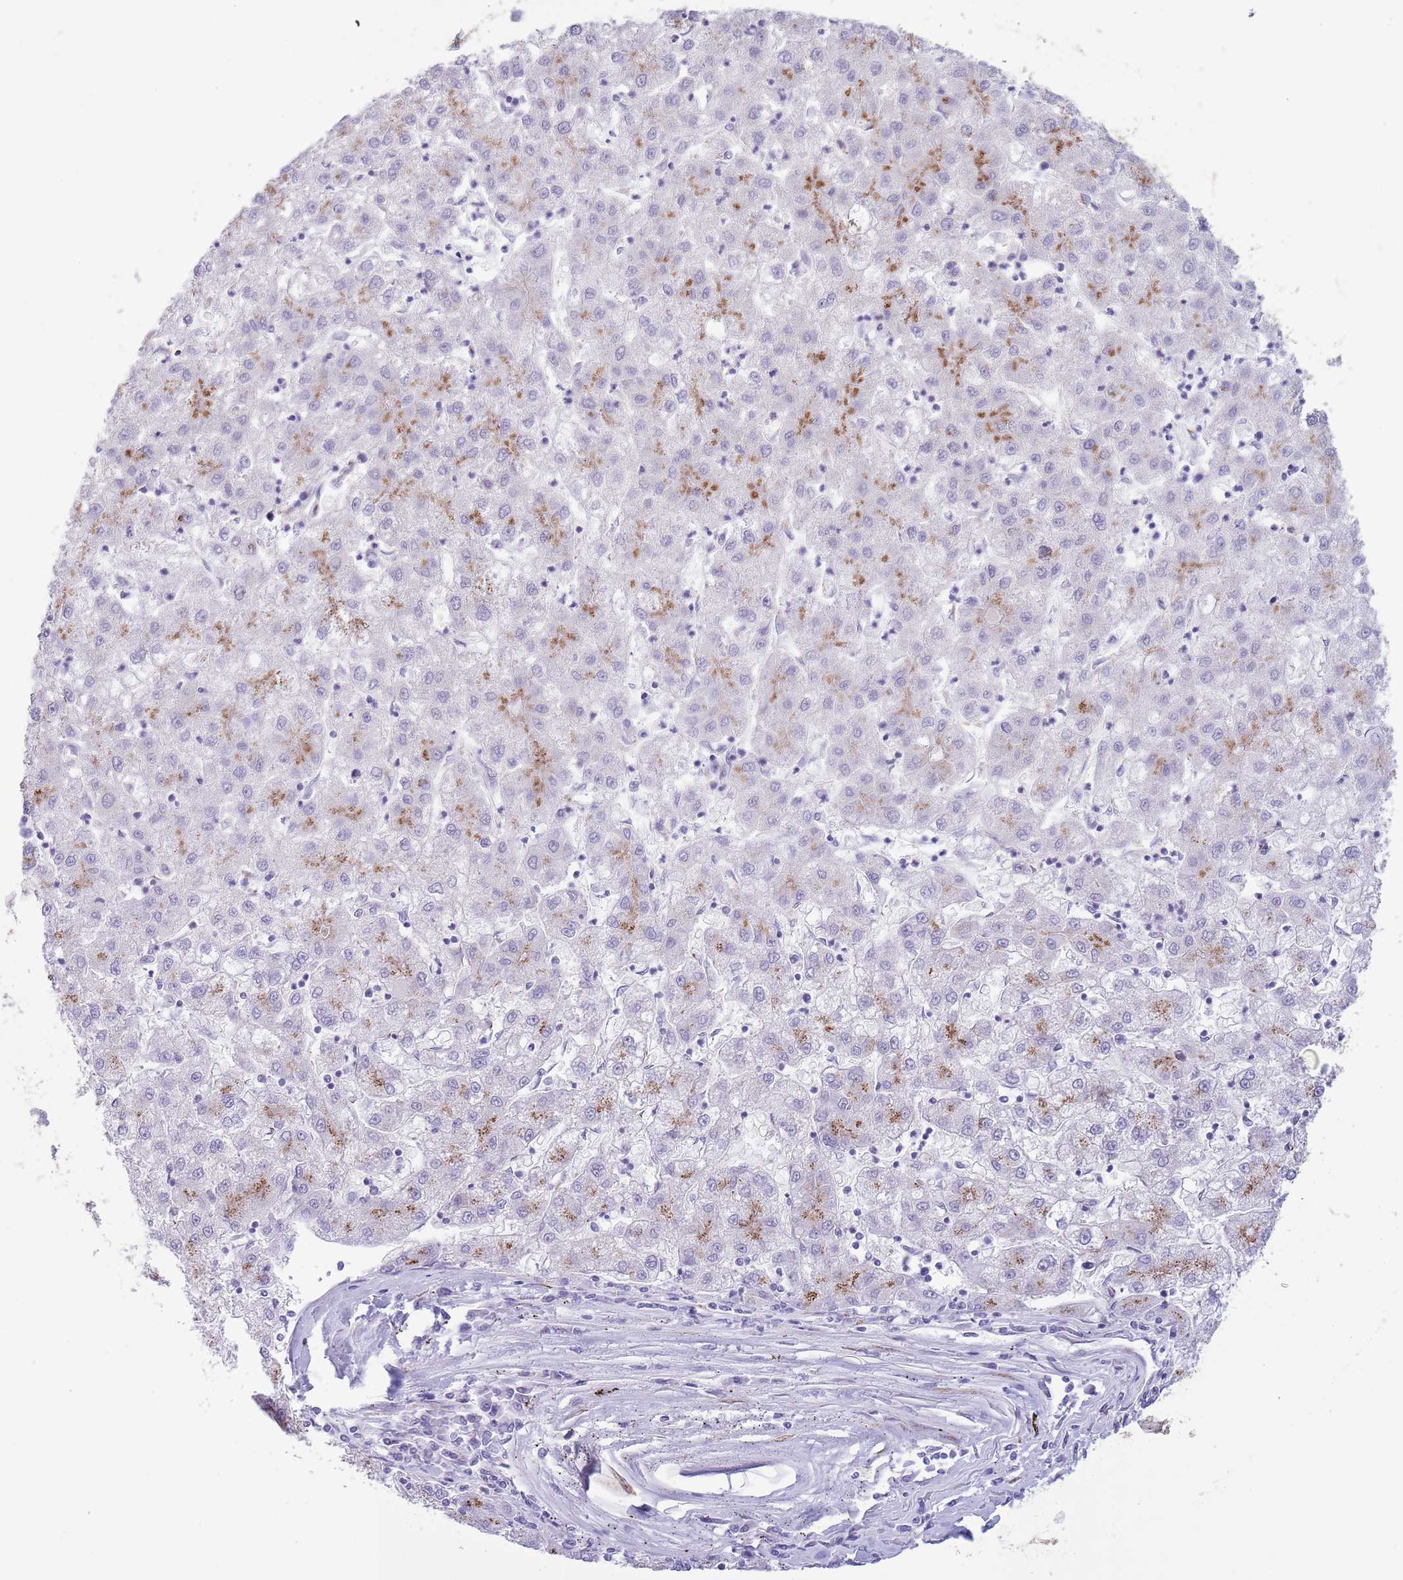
{"staining": {"intensity": "moderate", "quantity": "25%-75%", "location": "cytoplasmic/membranous"}, "tissue": "liver cancer", "cell_type": "Tumor cells", "image_type": "cancer", "snomed": [{"axis": "morphology", "description": "Carcinoma, Hepatocellular, NOS"}, {"axis": "topography", "description": "Liver"}], "caption": "This micrograph exhibits immunohistochemistry (IHC) staining of human hepatocellular carcinoma (liver), with medium moderate cytoplasmic/membranous expression in approximately 25%-75% of tumor cells.", "gene": "C20orf96", "patient": {"sex": "male", "age": 72}}